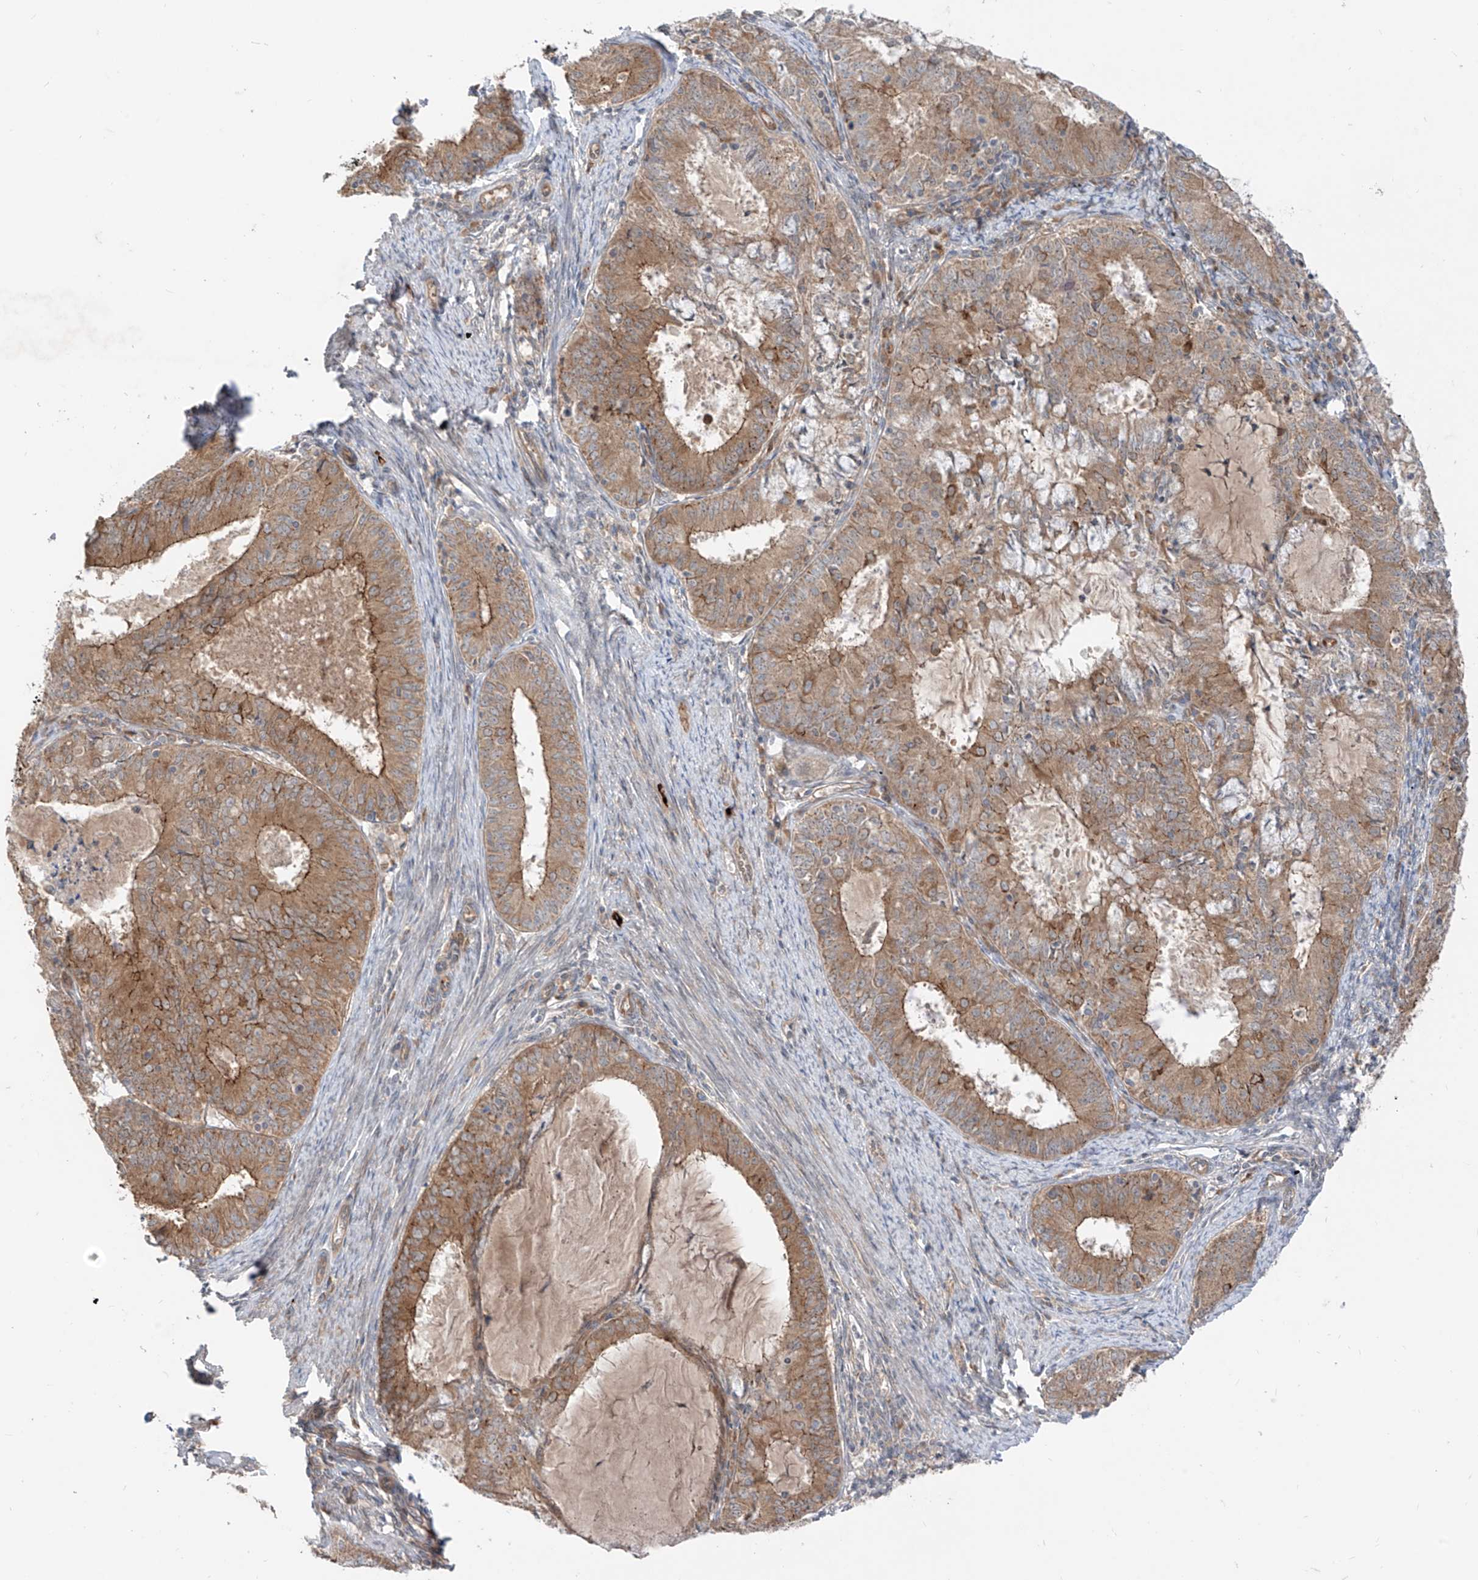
{"staining": {"intensity": "moderate", "quantity": ">75%", "location": "cytoplasmic/membranous"}, "tissue": "endometrial cancer", "cell_type": "Tumor cells", "image_type": "cancer", "snomed": [{"axis": "morphology", "description": "Adenocarcinoma, NOS"}, {"axis": "topography", "description": "Endometrium"}], "caption": "Moderate cytoplasmic/membranous protein positivity is seen in about >75% of tumor cells in endometrial adenocarcinoma.", "gene": "MTUS2", "patient": {"sex": "female", "age": 57}}